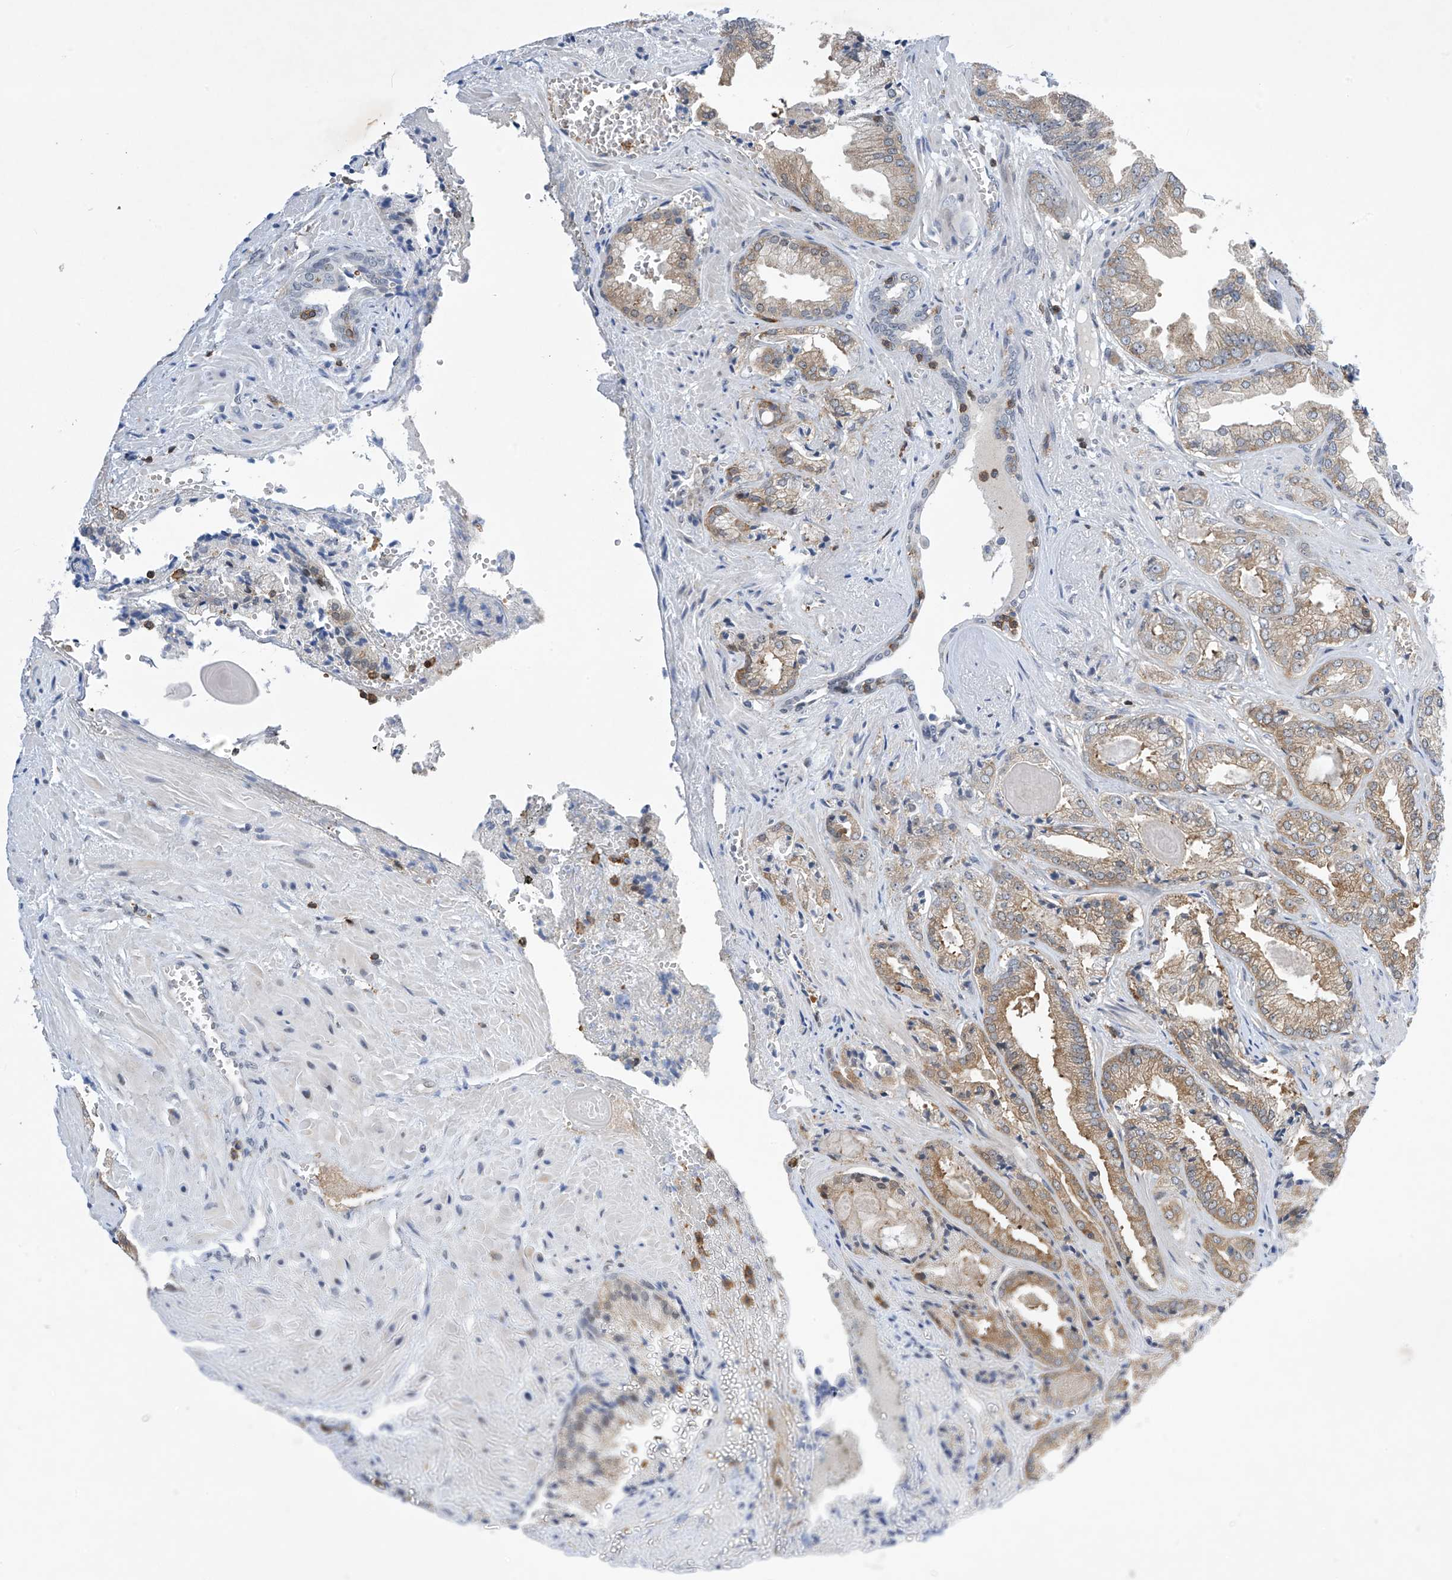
{"staining": {"intensity": "moderate", "quantity": "25%-75%", "location": "cytoplasmic/membranous"}, "tissue": "prostate cancer", "cell_type": "Tumor cells", "image_type": "cancer", "snomed": [{"axis": "morphology", "description": "Adenocarcinoma, High grade"}, {"axis": "topography", "description": "Prostate"}], "caption": "Protein positivity by immunohistochemistry exhibits moderate cytoplasmic/membranous staining in about 25%-75% of tumor cells in prostate cancer.", "gene": "MSL3", "patient": {"sex": "male", "age": 71}}